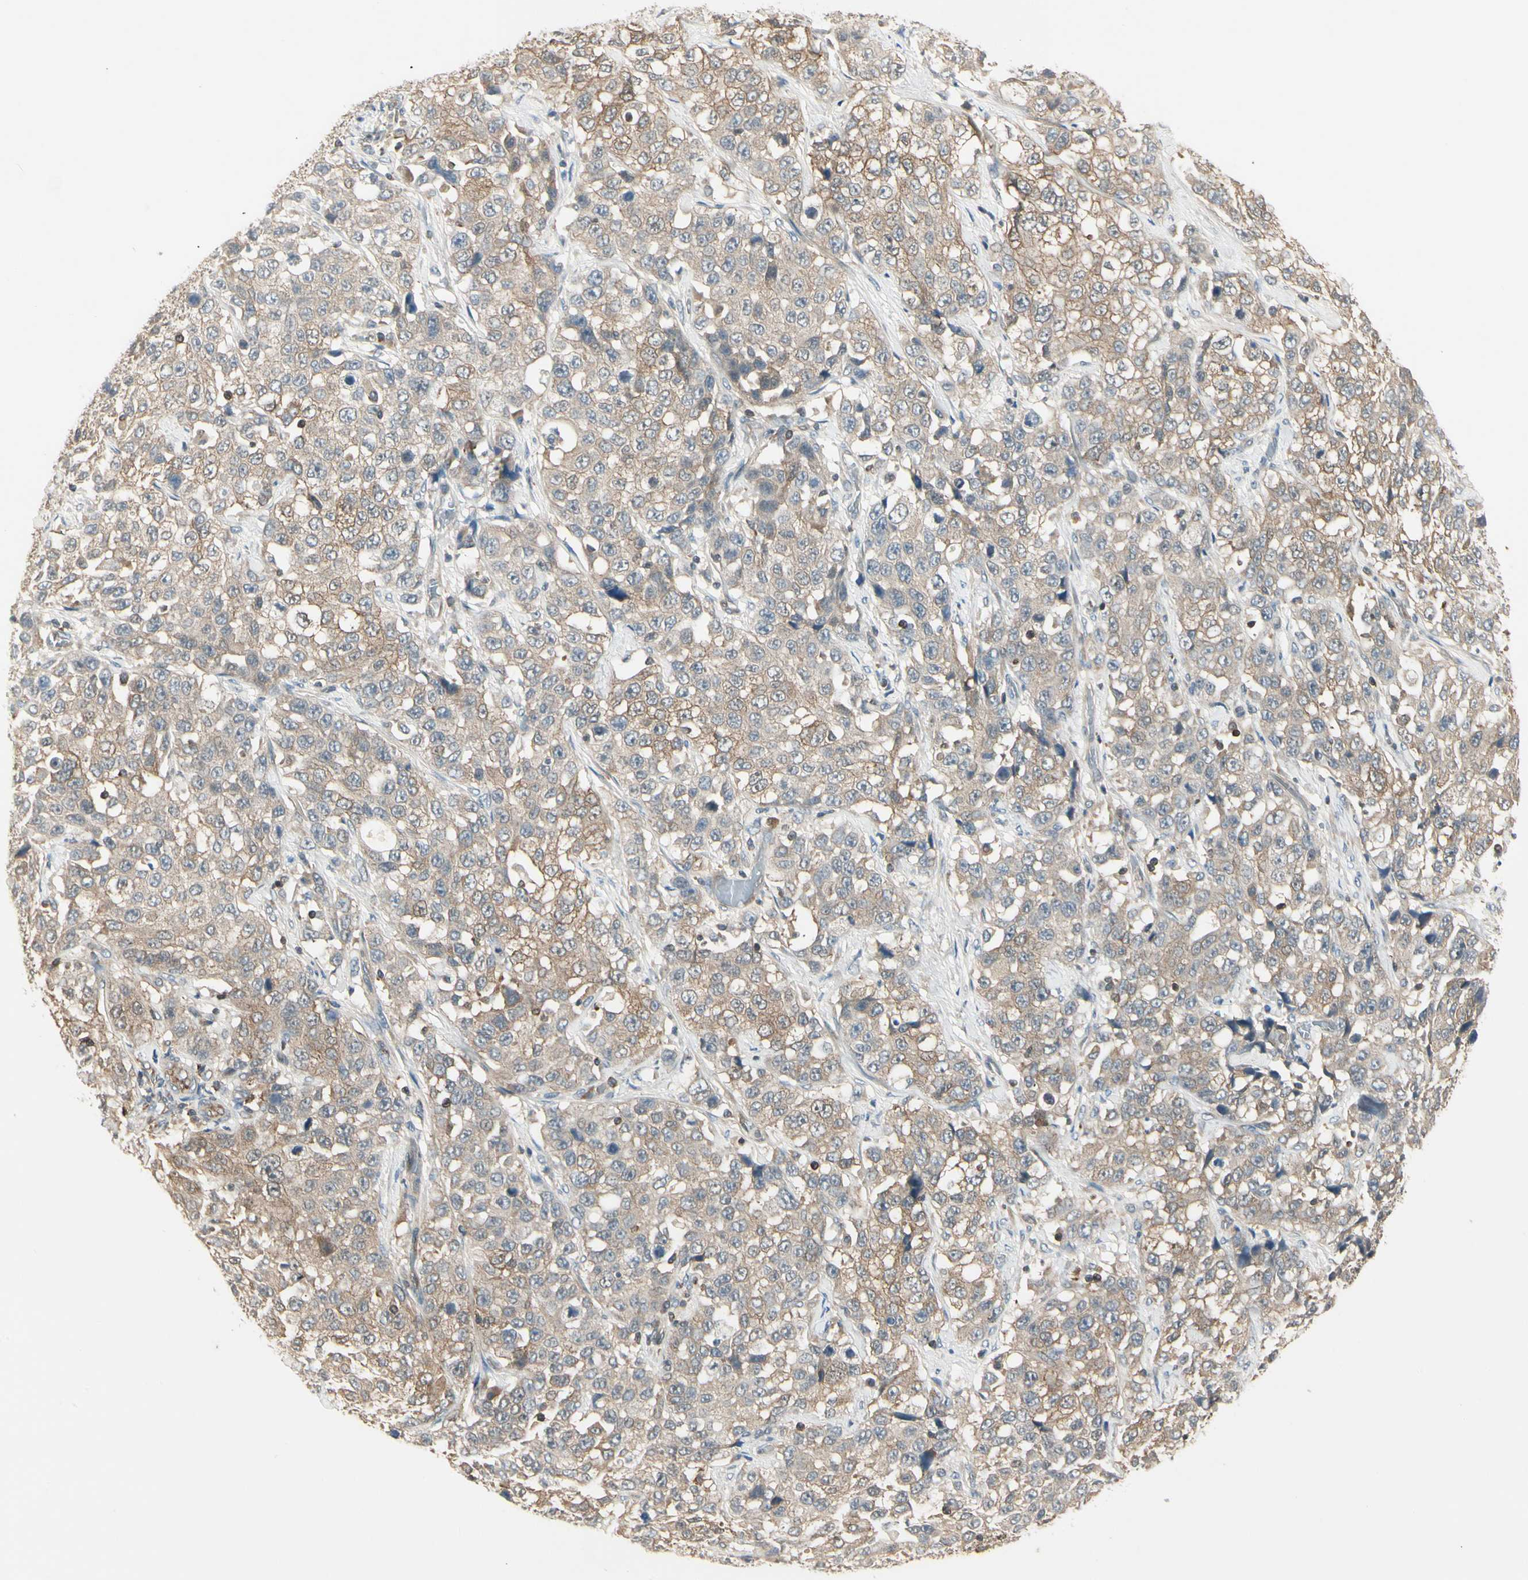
{"staining": {"intensity": "weak", "quantity": "25%-75%", "location": "cytoplasmic/membranous"}, "tissue": "stomach cancer", "cell_type": "Tumor cells", "image_type": "cancer", "snomed": [{"axis": "morphology", "description": "Normal tissue, NOS"}, {"axis": "morphology", "description": "Adenocarcinoma, NOS"}, {"axis": "topography", "description": "Stomach"}], "caption": "DAB immunohistochemical staining of stomach cancer (adenocarcinoma) displays weak cytoplasmic/membranous protein expression in approximately 25%-75% of tumor cells.", "gene": "OXSR1", "patient": {"sex": "male", "age": 48}}